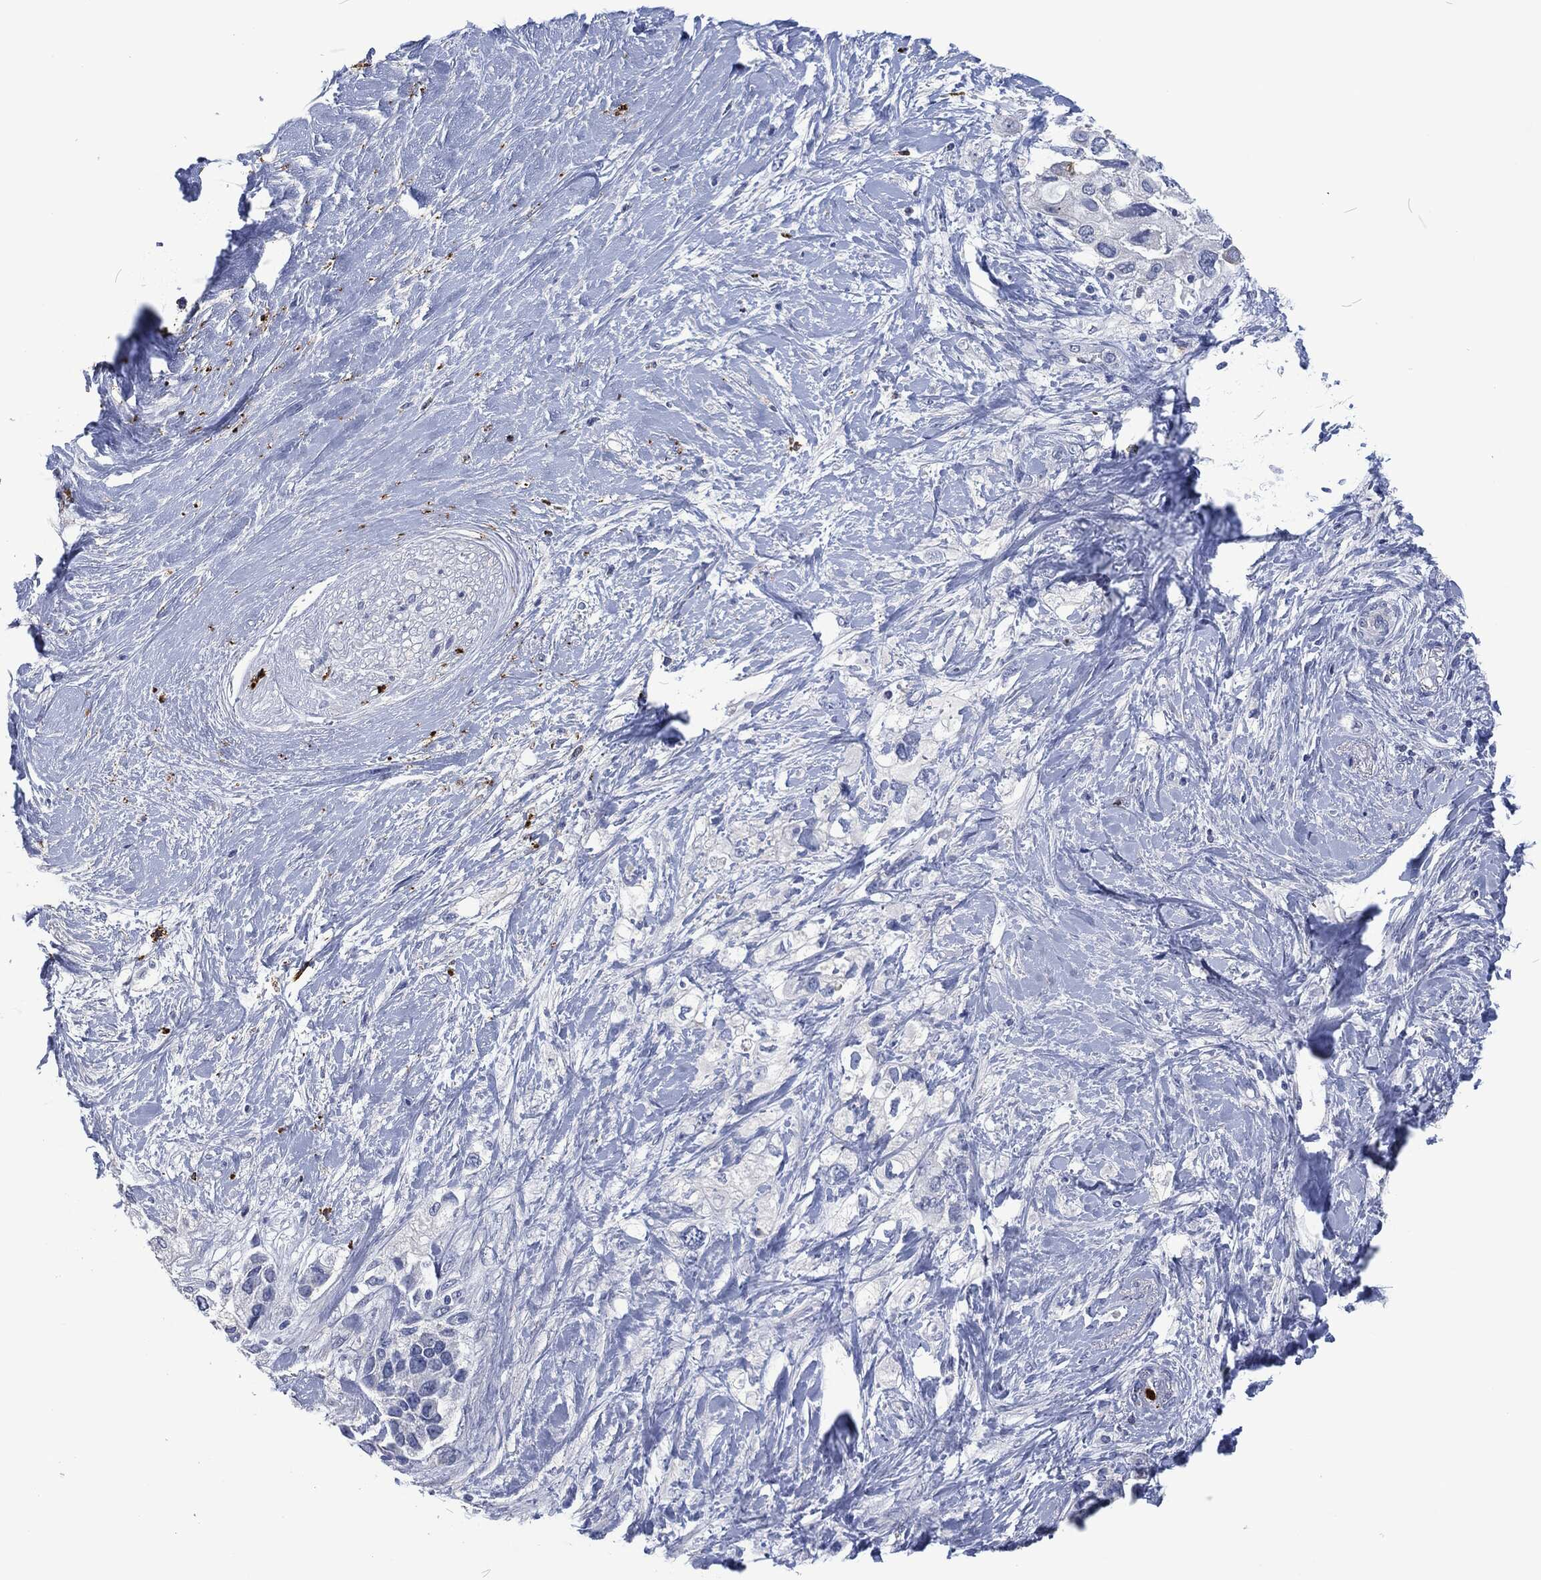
{"staining": {"intensity": "negative", "quantity": "none", "location": "none"}, "tissue": "pancreatic cancer", "cell_type": "Tumor cells", "image_type": "cancer", "snomed": [{"axis": "morphology", "description": "Adenocarcinoma, NOS"}, {"axis": "topography", "description": "Pancreas"}], "caption": "The photomicrograph demonstrates no significant positivity in tumor cells of pancreatic cancer. (DAB (3,3'-diaminobenzidine) immunohistochemistry (IHC), high magnification).", "gene": "MPO", "patient": {"sex": "female", "age": 56}}